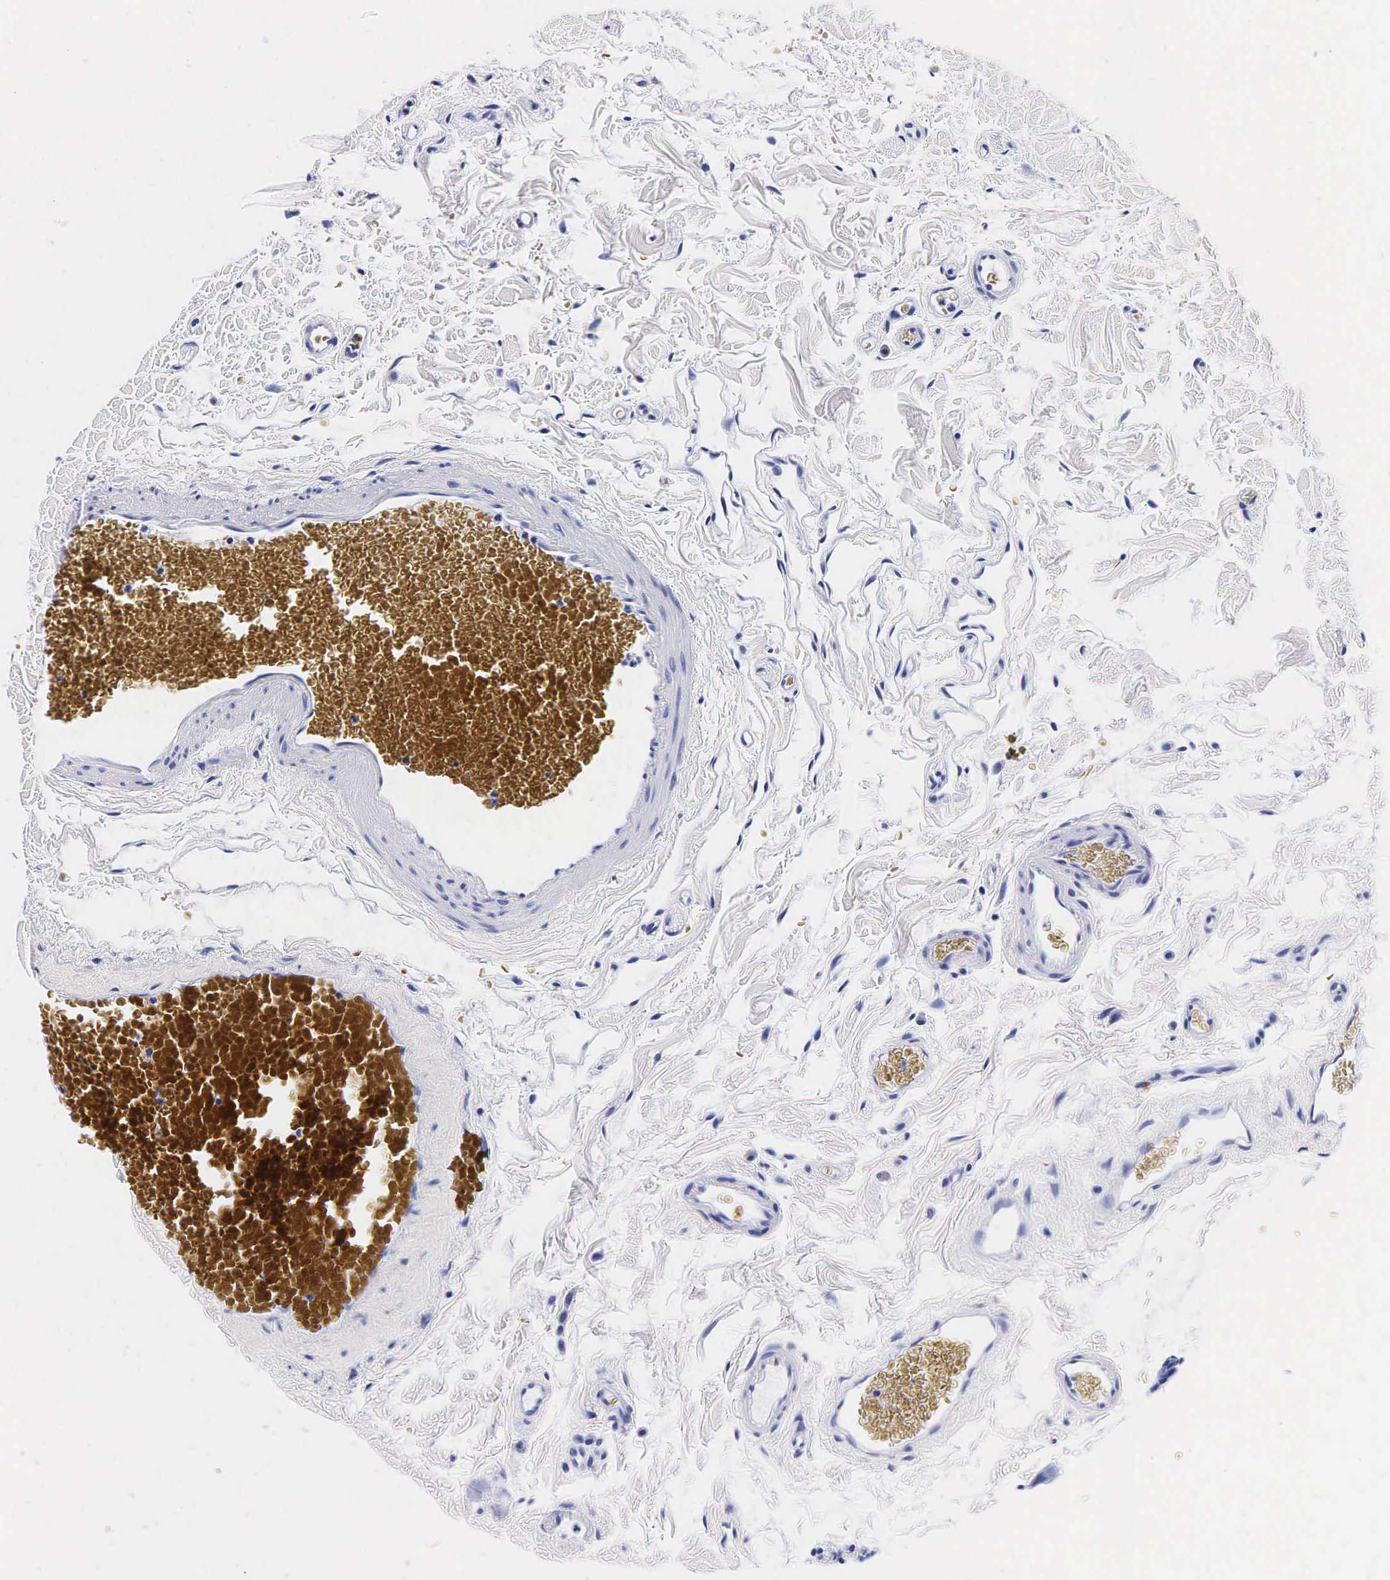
{"staining": {"intensity": "negative", "quantity": "none", "location": "none"}, "tissue": "duodenum", "cell_type": "Glandular cells", "image_type": "normal", "snomed": [{"axis": "morphology", "description": "Normal tissue, NOS"}, {"axis": "topography", "description": "Duodenum"}], "caption": "An image of human duodenum is negative for staining in glandular cells. The staining is performed using DAB brown chromogen with nuclei counter-stained in using hematoxylin.", "gene": "TG", "patient": {"sex": "male", "age": 70}}